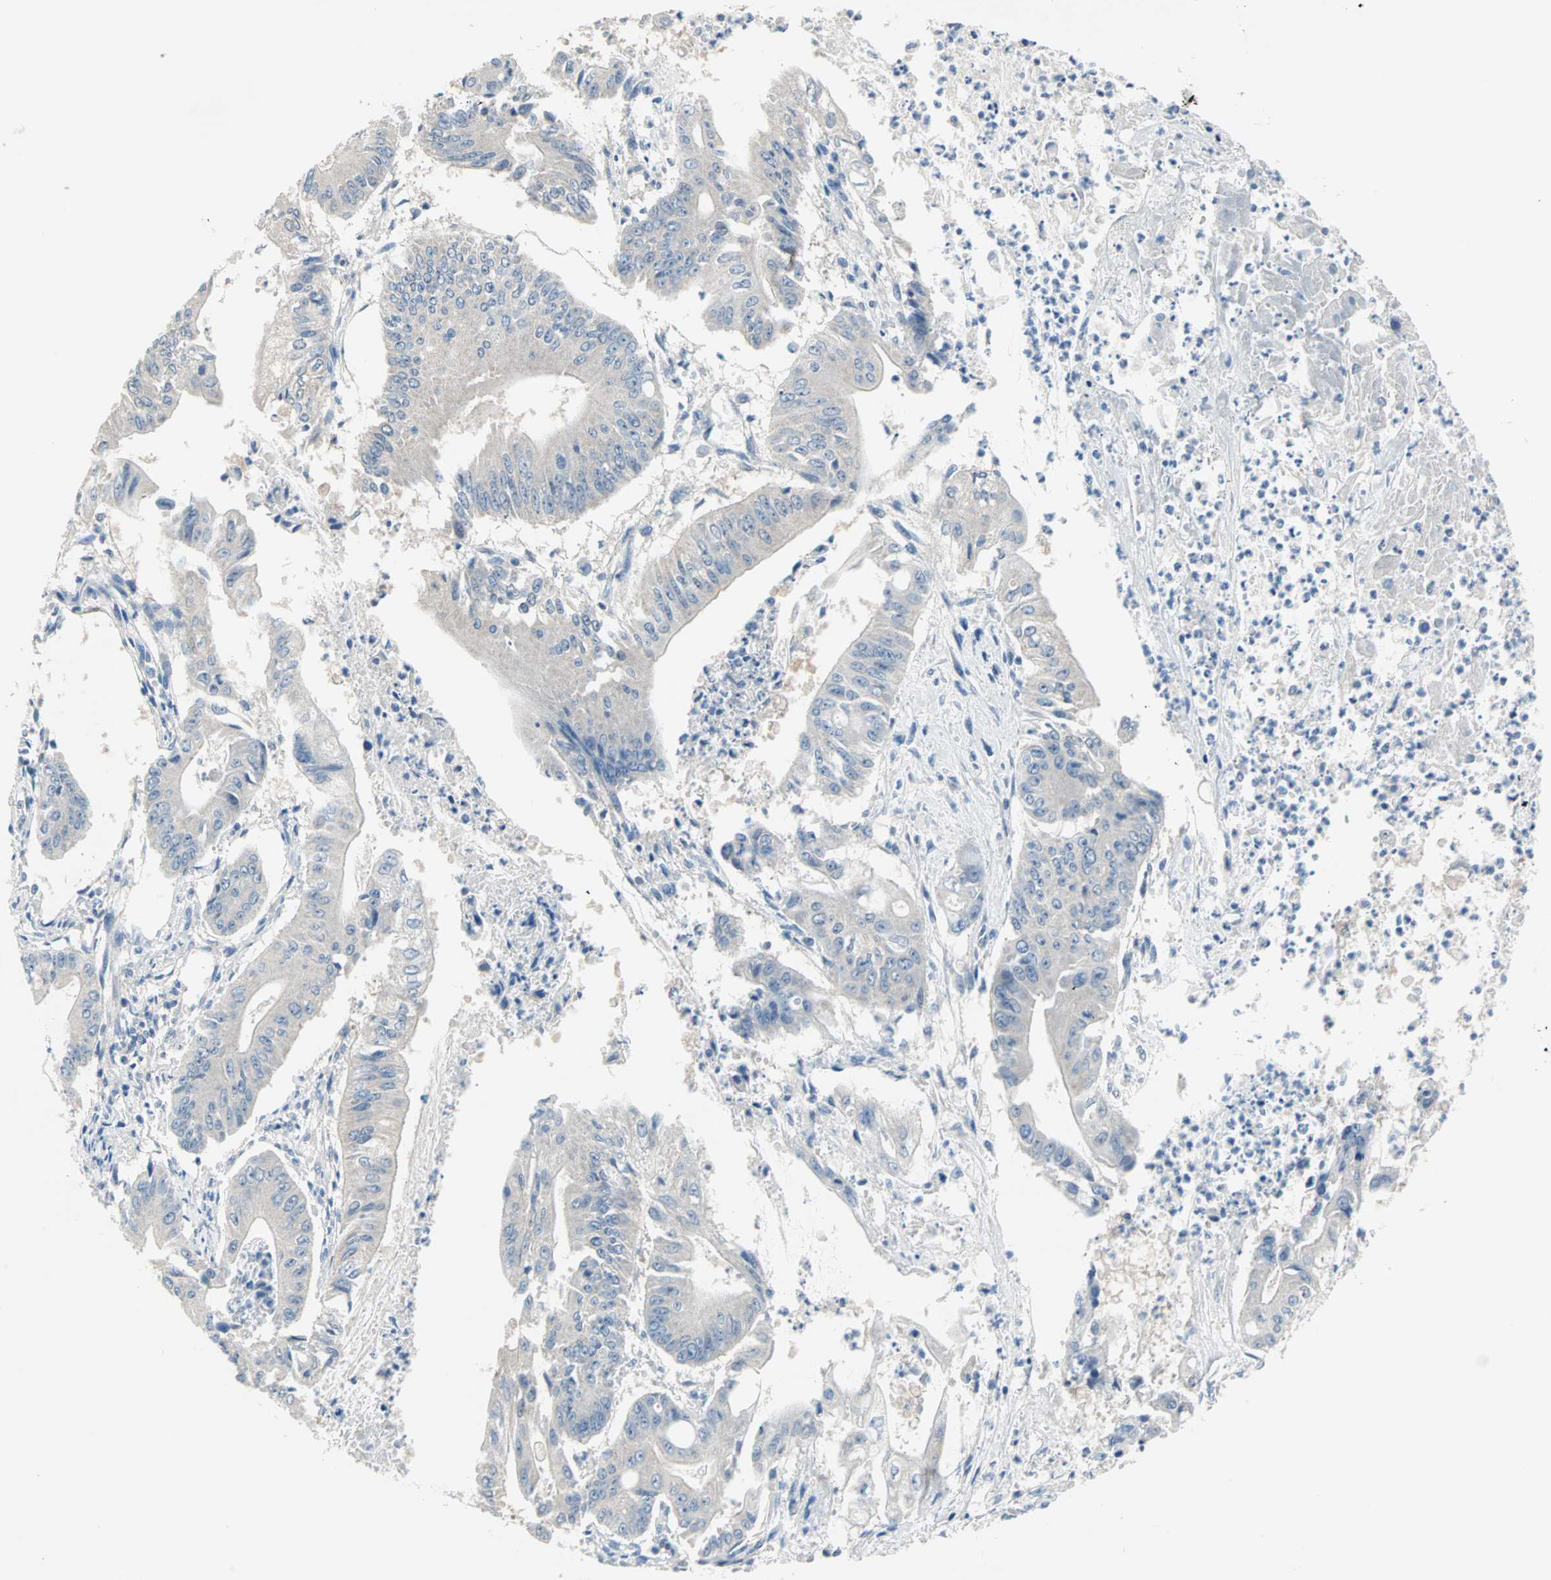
{"staining": {"intensity": "weak", "quantity": "<25%", "location": "cytoplasmic/membranous"}, "tissue": "pancreatic cancer", "cell_type": "Tumor cells", "image_type": "cancer", "snomed": [{"axis": "morphology", "description": "Normal tissue, NOS"}, {"axis": "topography", "description": "Lymph node"}], "caption": "The photomicrograph exhibits no staining of tumor cells in pancreatic cancer.", "gene": "MPI", "patient": {"sex": "male", "age": 62}}